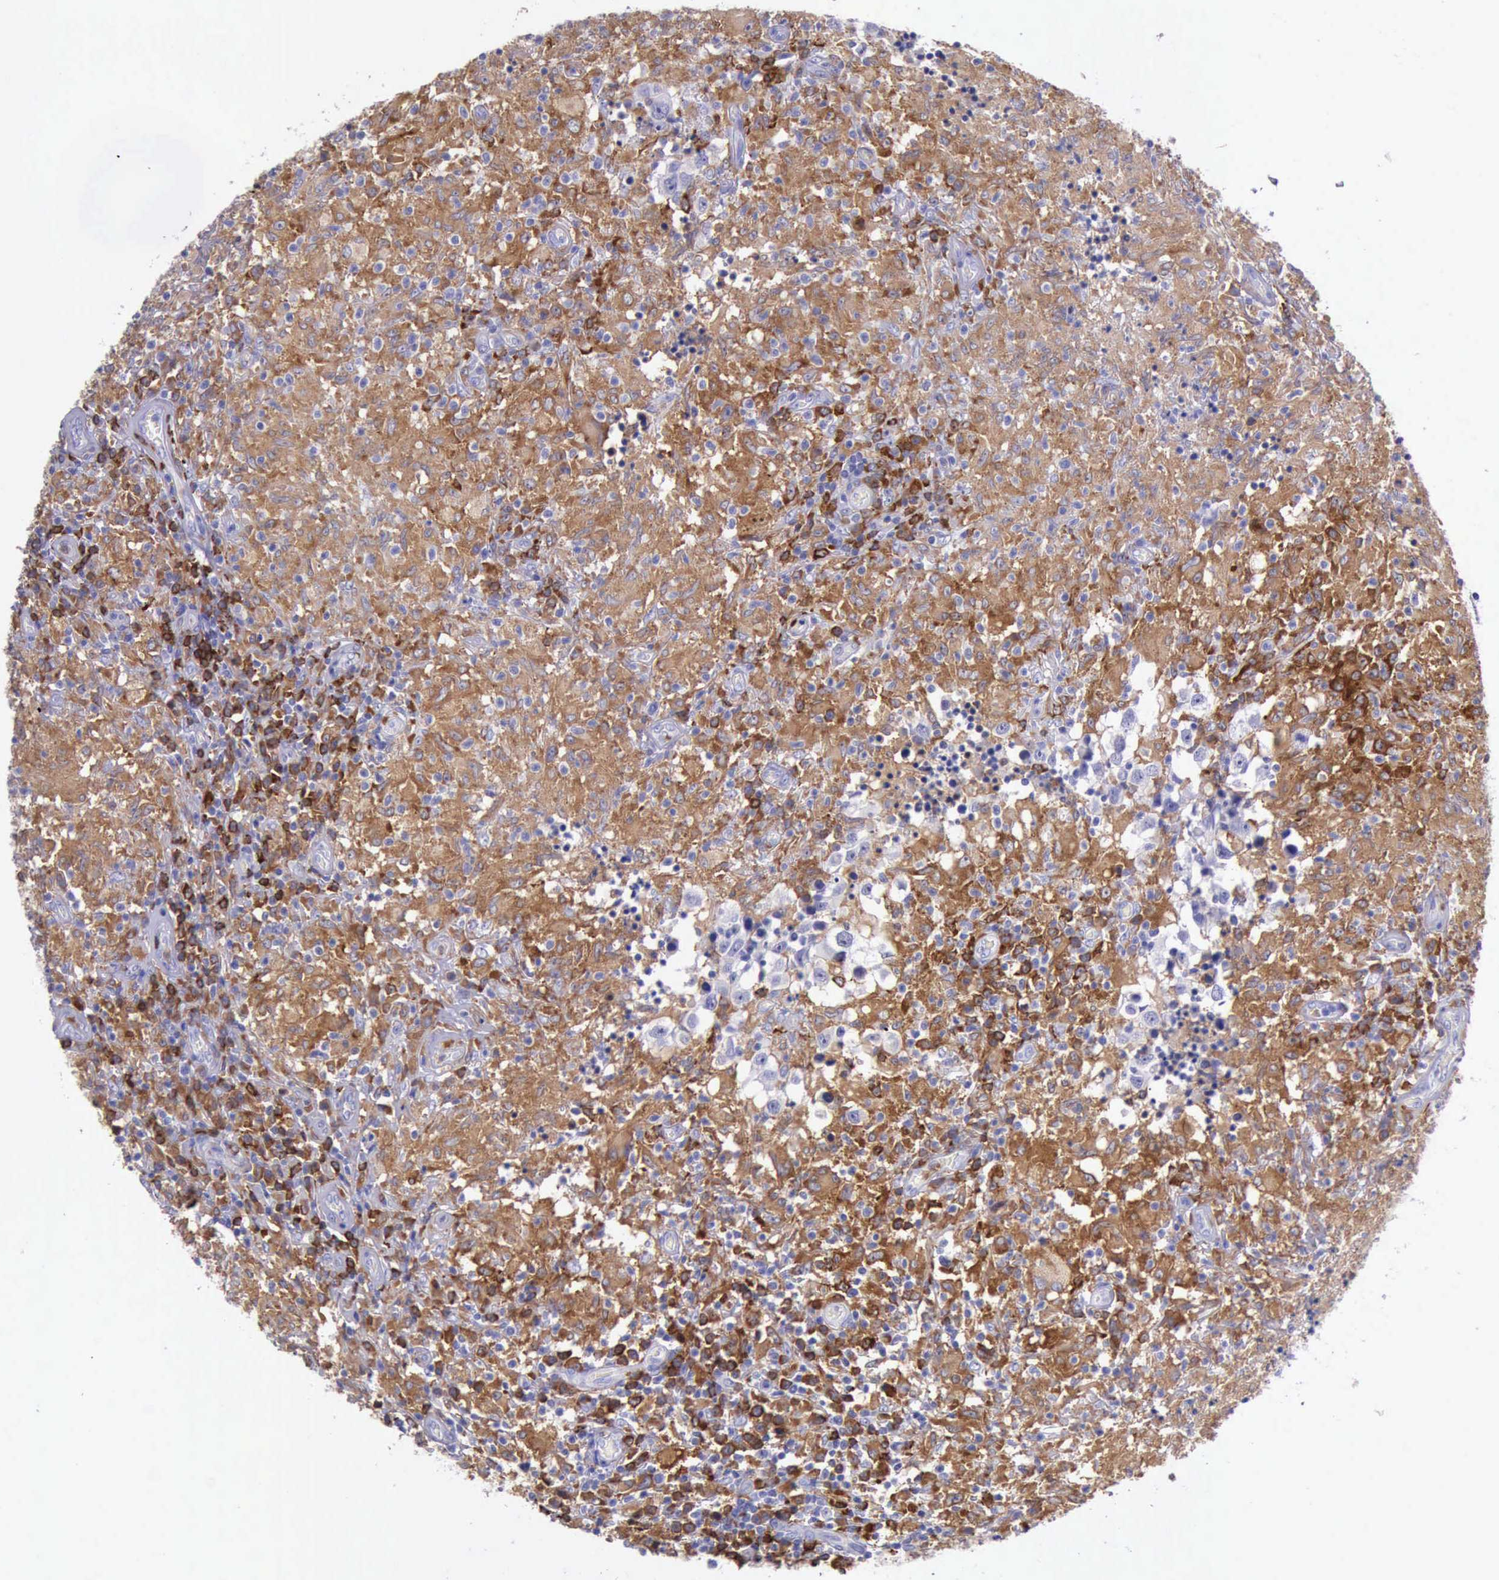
{"staining": {"intensity": "moderate", "quantity": ">75%", "location": "cytoplasmic/membranous"}, "tissue": "testis cancer", "cell_type": "Tumor cells", "image_type": "cancer", "snomed": [{"axis": "morphology", "description": "Seminoma, NOS"}, {"axis": "topography", "description": "Testis"}], "caption": "This photomicrograph demonstrates IHC staining of human testis seminoma, with medium moderate cytoplasmic/membranous staining in about >75% of tumor cells.", "gene": "BTK", "patient": {"sex": "male", "age": 34}}